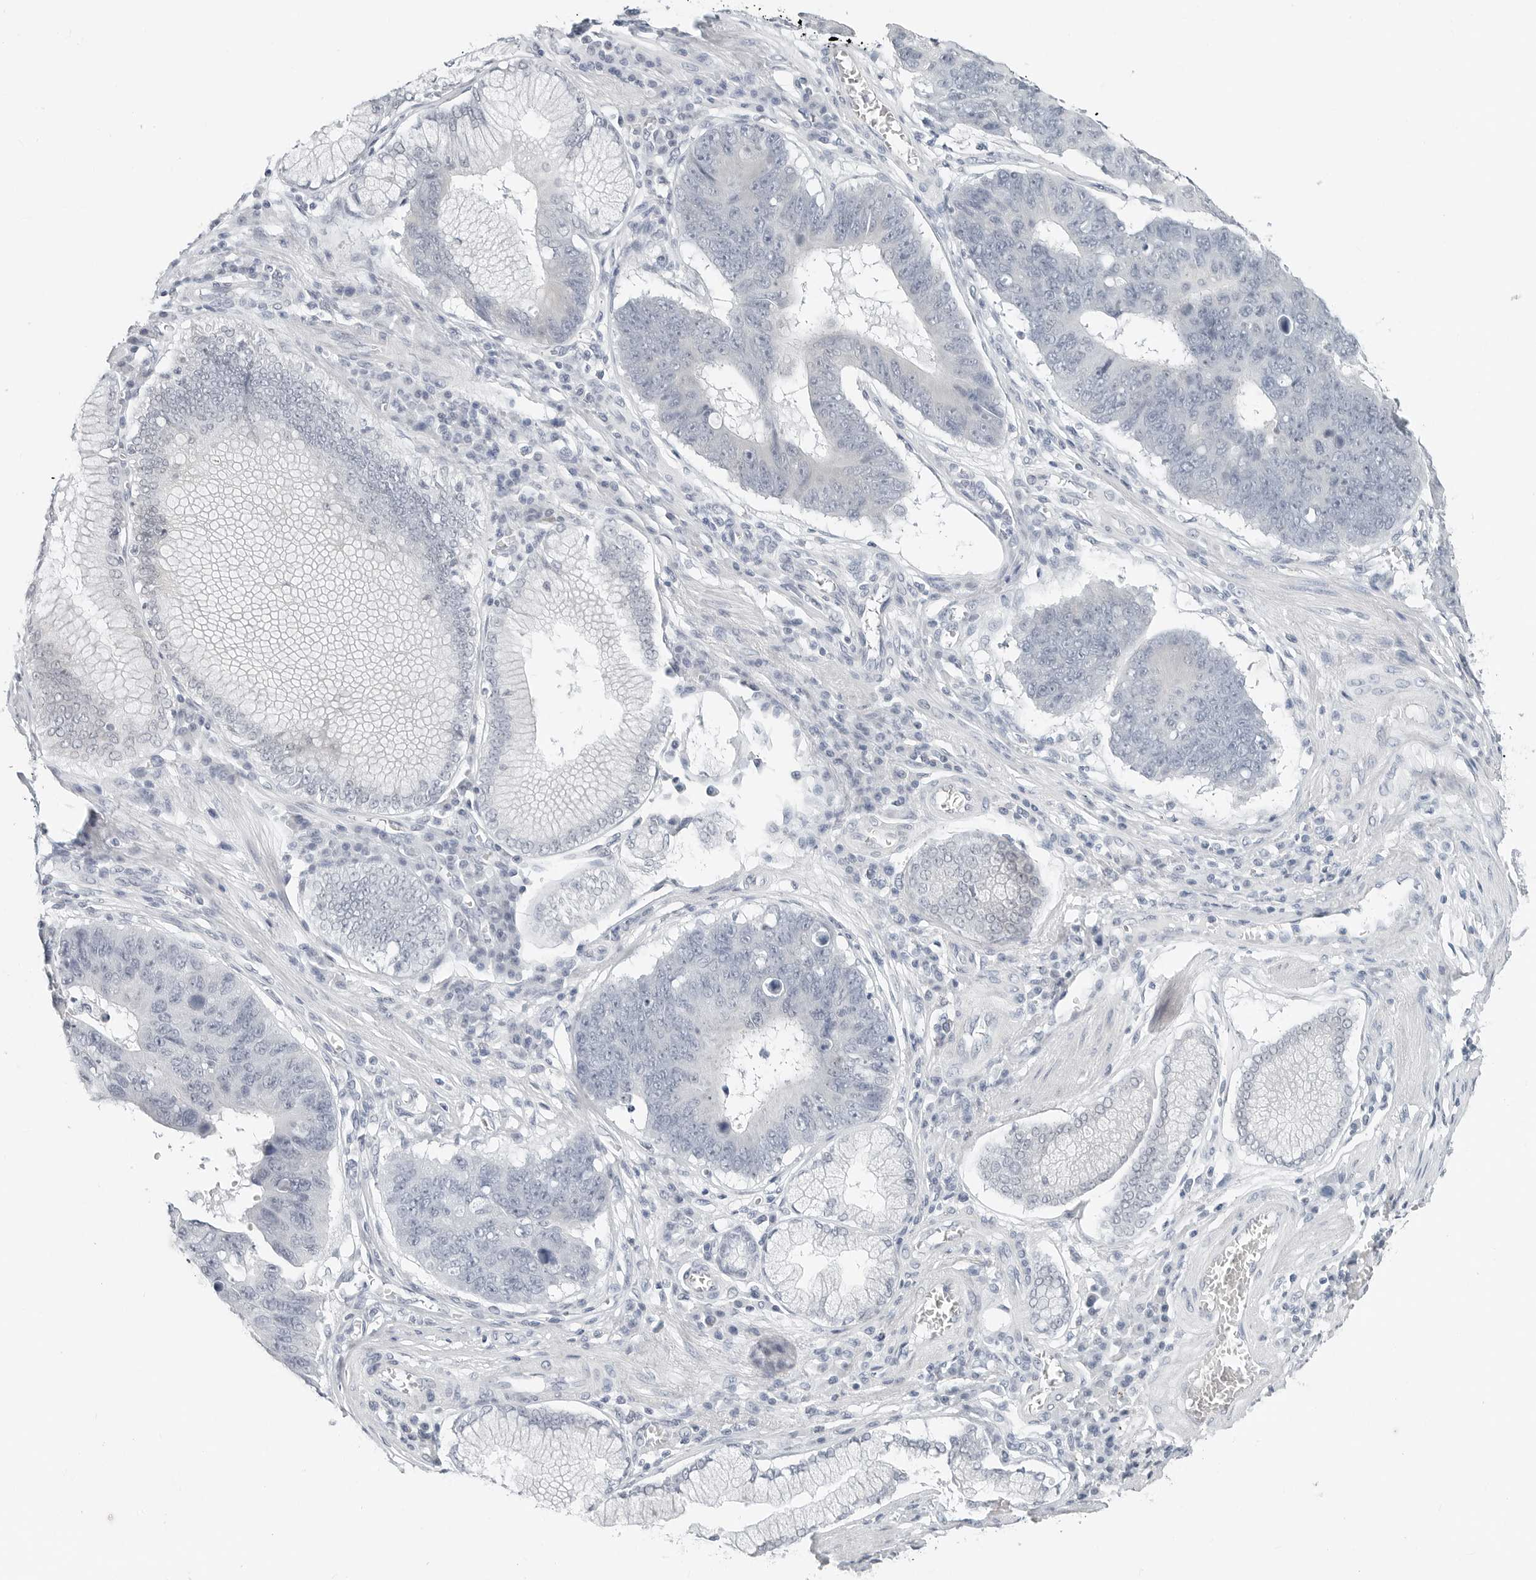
{"staining": {"intensity": "negative", "quantity": "none", "location": "none"}, "tissue": "stomach cancer", "cell_type": "Tumor cells", "image_type": "cancer", "snomed": [{"axis": "morphology", "description": "Adenocarcinoma, NOS"}, {"axis": "topography", "description": "Stomach"}], "caption": "An IHC image of adenocarcinoma (stomach) is shown. There is no staining in tumor cells of adenocarcinoma (stomach).", "gene": "XIRP1", "patient": {"sex": "male", "age": 59}}